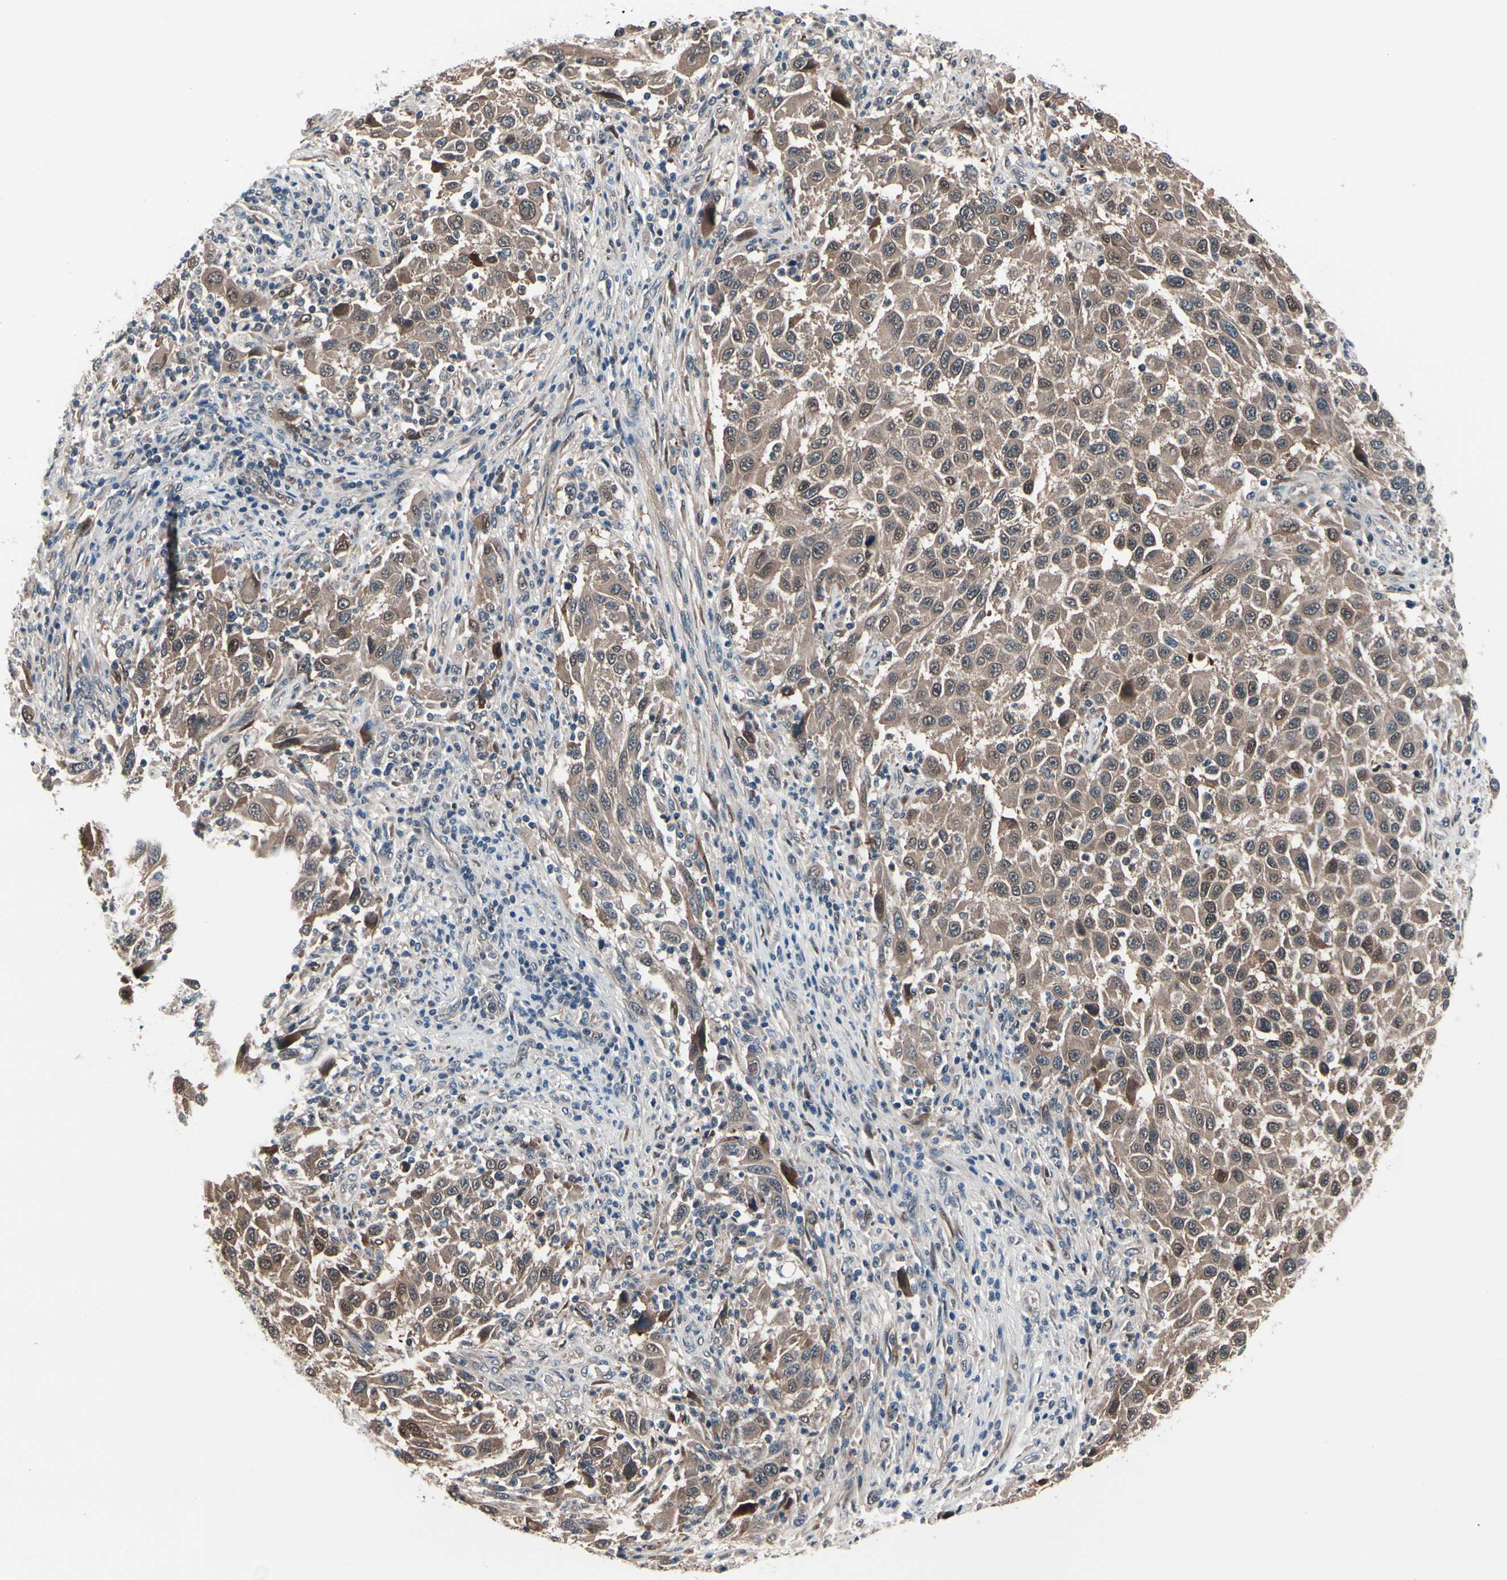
{"staining": {"intensity": "moderate", "quantity": ">75%", "location": "cytoplasmic/membranous,nuclear"}, "tissue": "melanoma", "cell_type": "Tumor cells", "image_type": "cancer", "snomed": [{"axis": "morphology", "description": "Malignant melanoma, Metastatic site"}, {"axis": "topography", "description": "Lymph node"}], "caption": "Immunohistochemistry of human melanoma demonstrates medium levels of moderate cytoplasmic/membranous and nuclear positivity in approximately >75% of tumor cells. The protein is stained brown, and the nuclei are stained in blue (DAB IHC with brightfield microscopy, high magnification).", "gene": "PRDX6", "patient": {"sex": "male", "age": 61}}